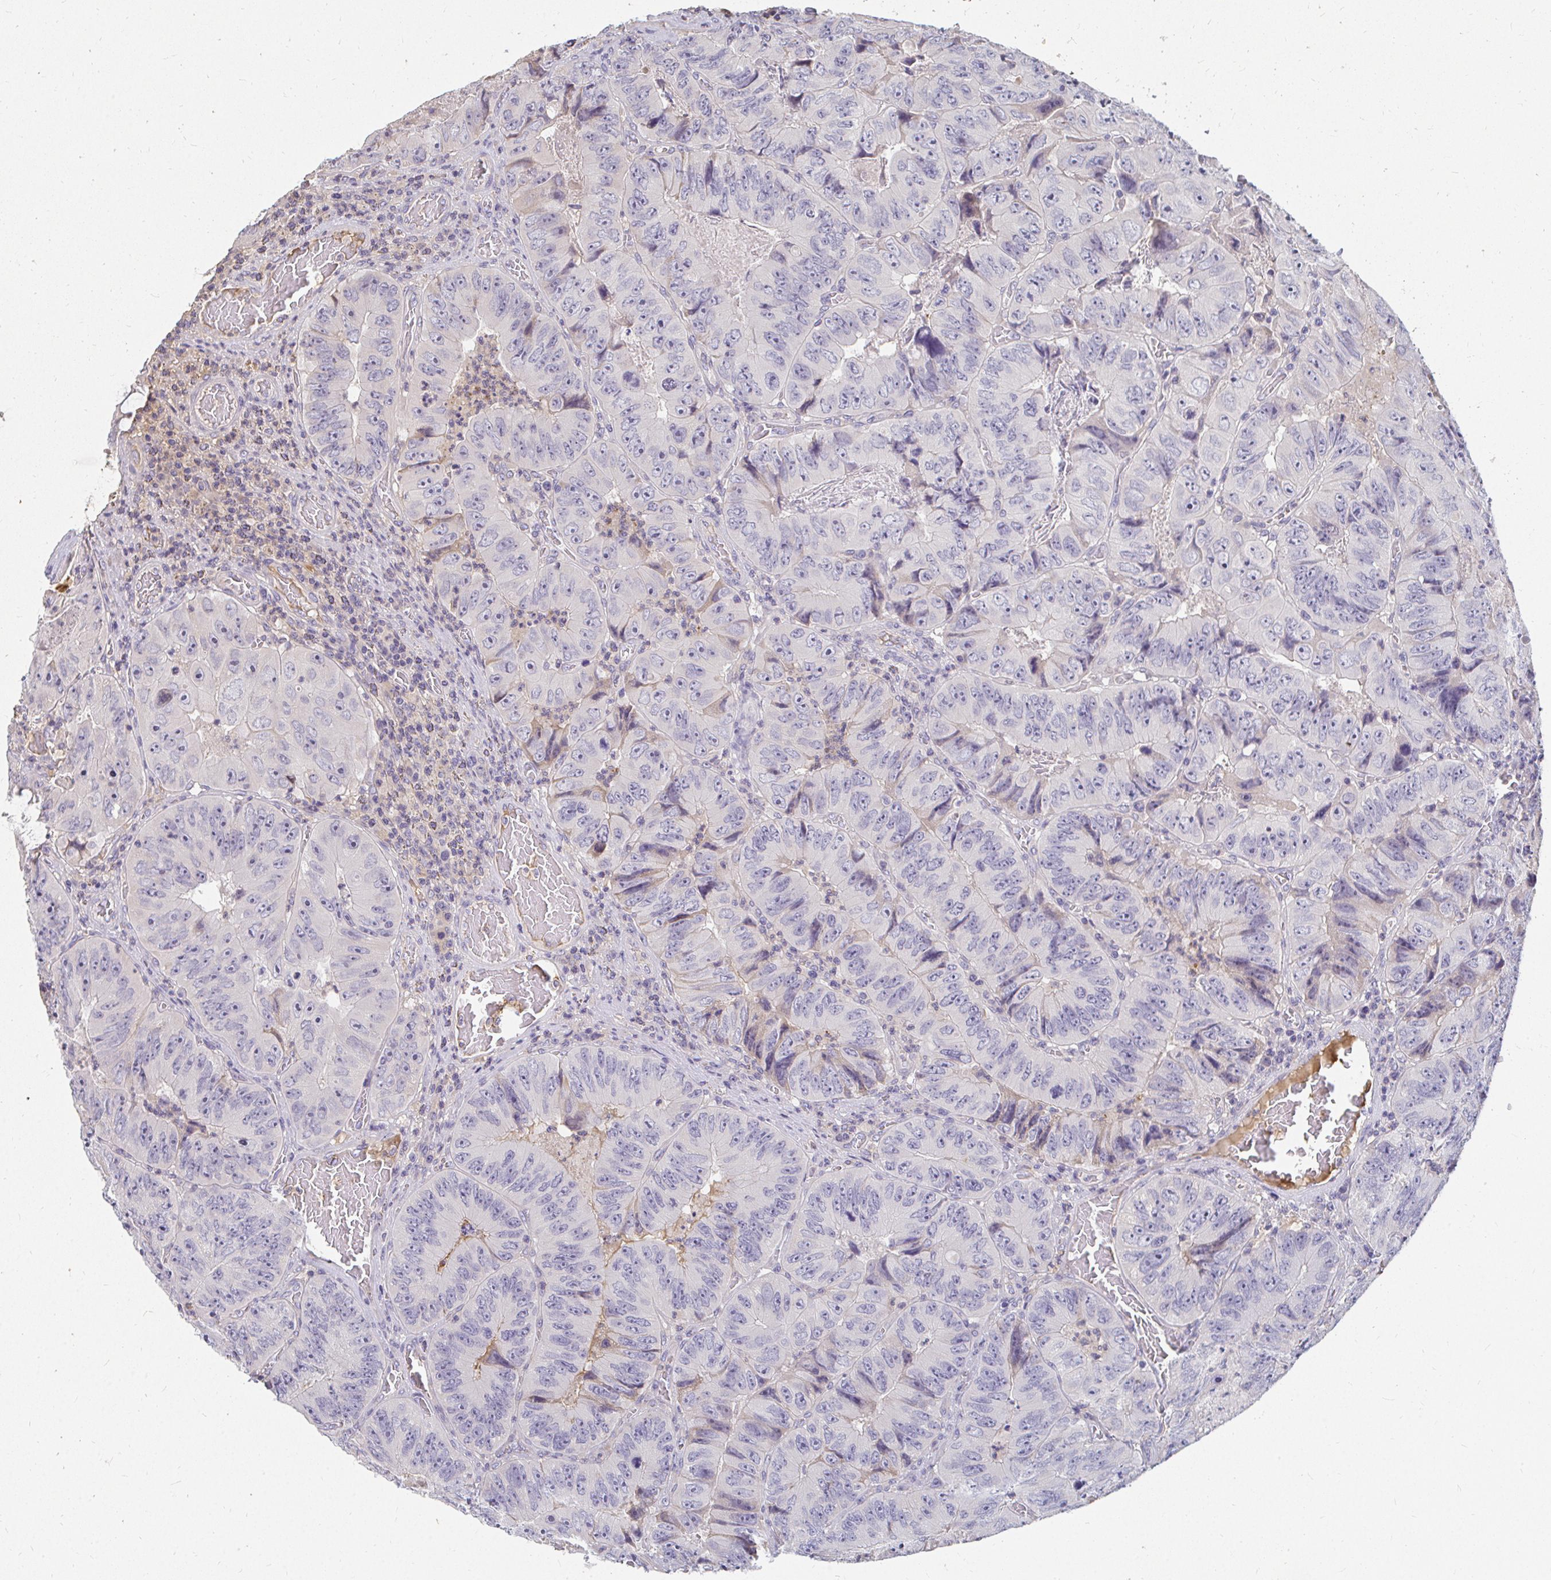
{"staining": {"intensity": "negative", "quantity": "none", "location": "none"}, "tissue": "colorectal cancer", "cell_type": "Tumor cells", "image_type": "cancer", "snomed": [{"axis": "morphology", "description": "Adenocarcinoma, NOS"}, {"axis": "topography", "description": "Colon"}], "caption": "The immunohistochemistry (IHC) photomicrograph has no significant expression in tumor cells of colorectal adenocarcinoma tissue. (DAB IHC, high magnification).", "gene": "LOXL4", "patient": {"sex": "female", "age": 84}}